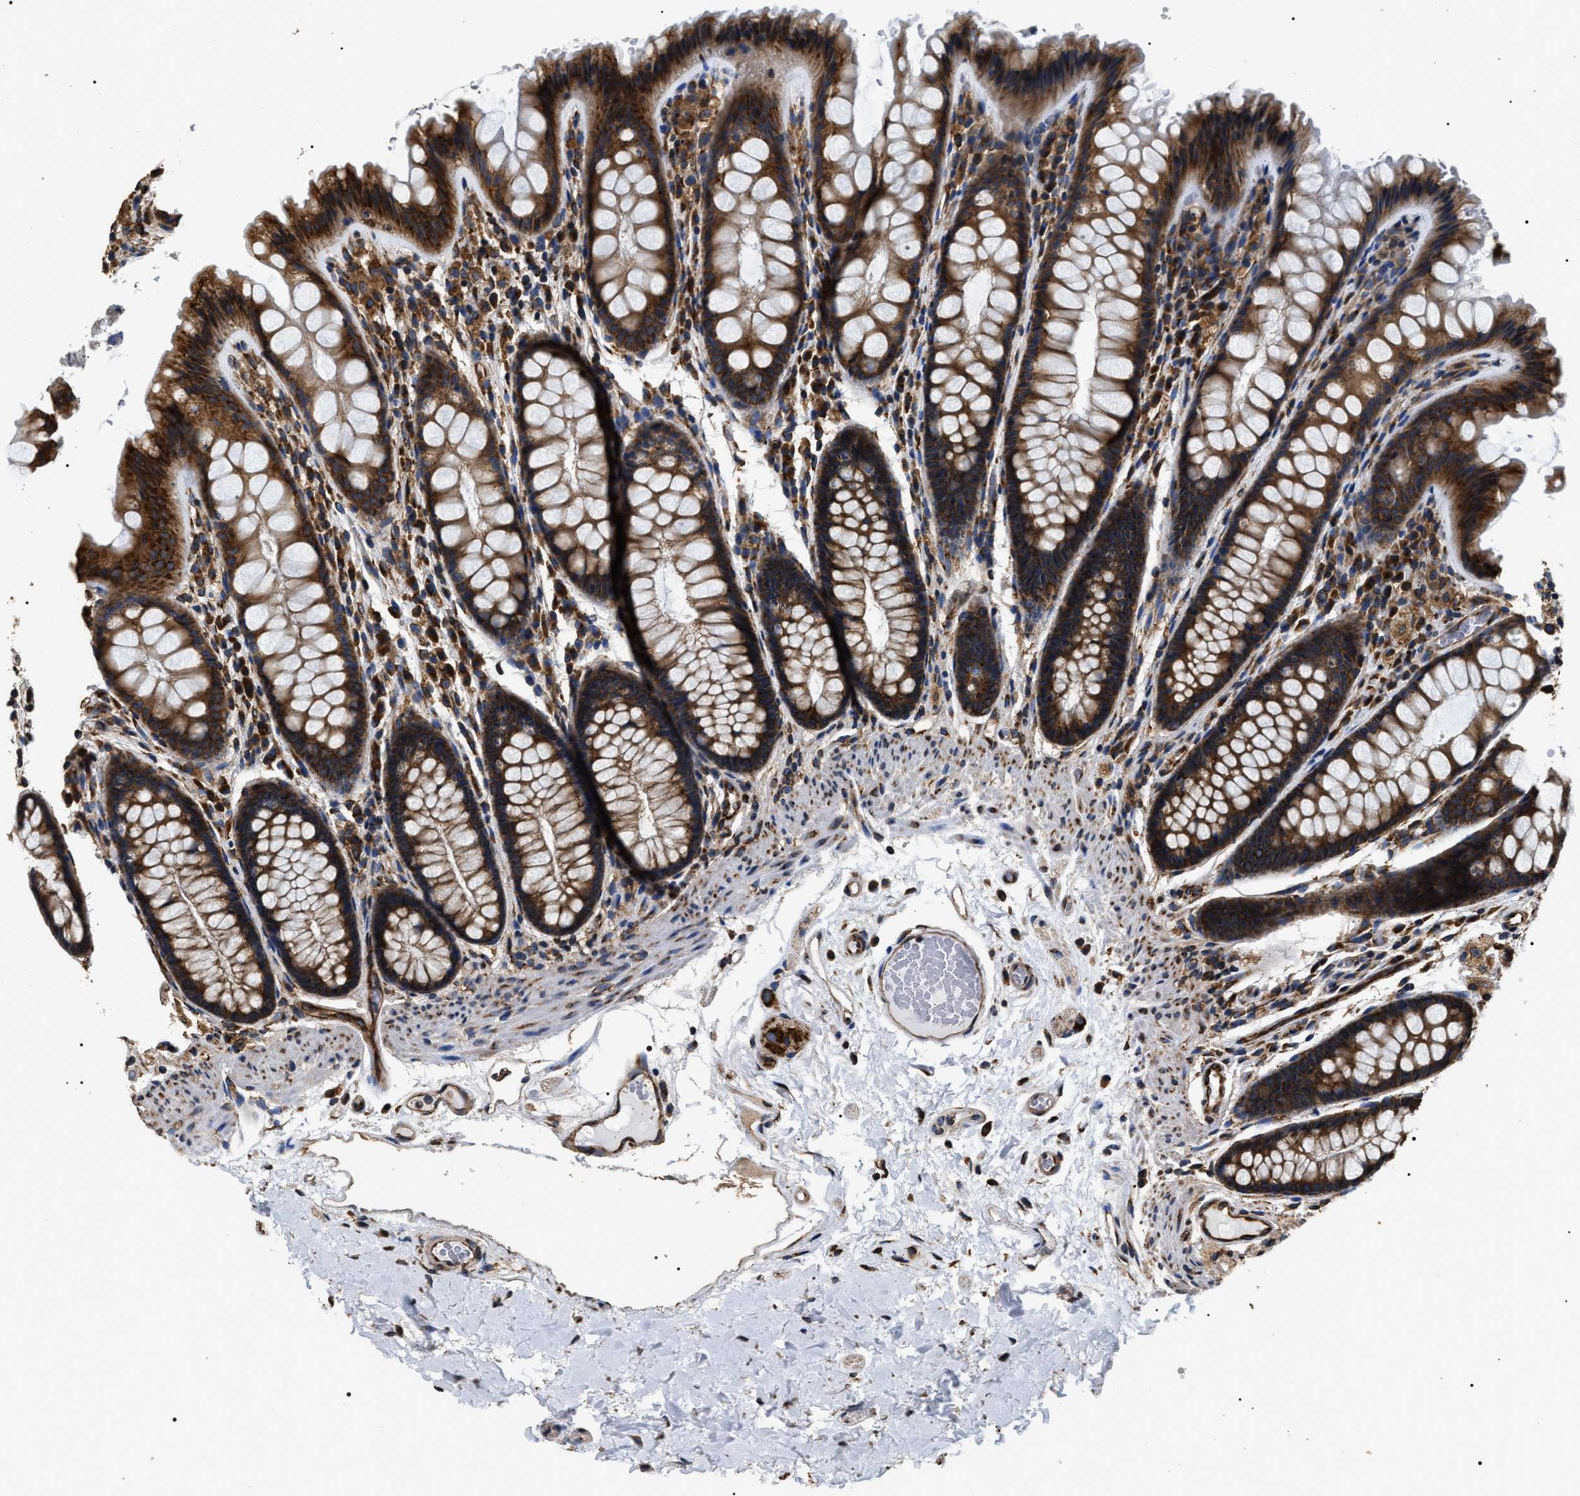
{"staining": {"intensity": "strong", "quantity": ">75%", "location": "cytoplasmic/membranous"}, "tissue": "colon", "cell_type": "Endothelial cells", "image_type": "normal", "snomed": [{"axis": "morphology", "description": "Normal tissue, NOS"}, {"axis": "topography", "description": "Colon"}], "caption": "Immunohistochemistry (IHC) of unremarkable human colon displays high levels of strong cytoplasmic/membranous staining in about >75% of endothelial cells. The protein of interest is shown in brown color, while the nuclei are stained blue.", "gene": "KTN1", "patient": {"sex": "female", "age": 56}}